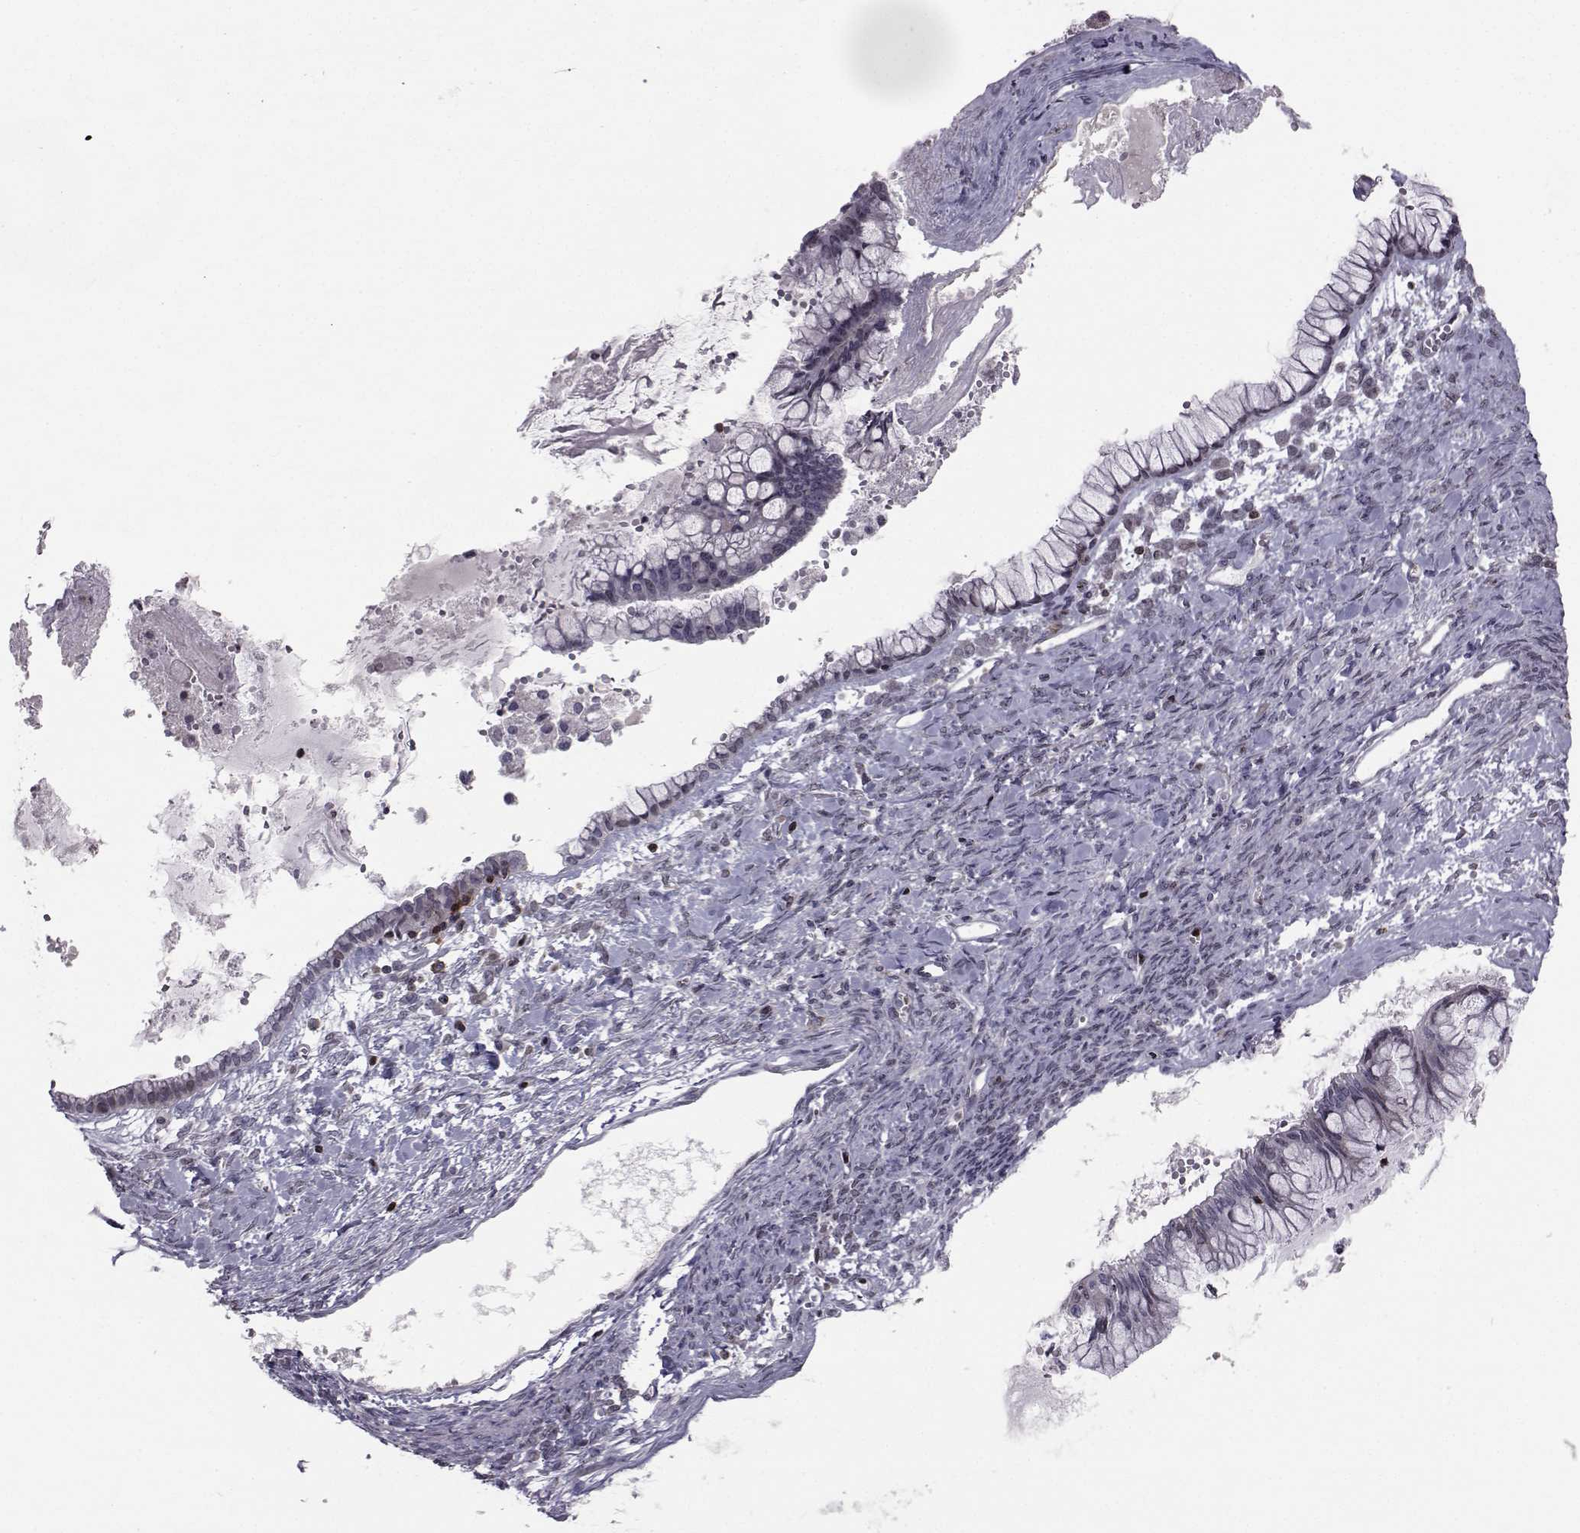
{"staining": {"intensity": "negative", "quantity": "none", "location": "none"}, "tissue": "ovarian cancer", "cell_type": "Tumor cells", "image_type": "cancer", "snomed": [{"axis": "morphology", "description": "Cystadenocarcinoma, mucinous, NOS"}, {"axis": "topography", "description": "Ovary"}], "caption": "An IHC image of ovarian mucinous cystadenocarcinoma is shown. There is no staining in tumor cells of ovarian mucinous cystadenocarcinoma. (DAB (3,3'-diaminobenzidine) IHC, high magnification).", "gene": "PCP4L1", "patient": {"sex": "female", "age": 67}}